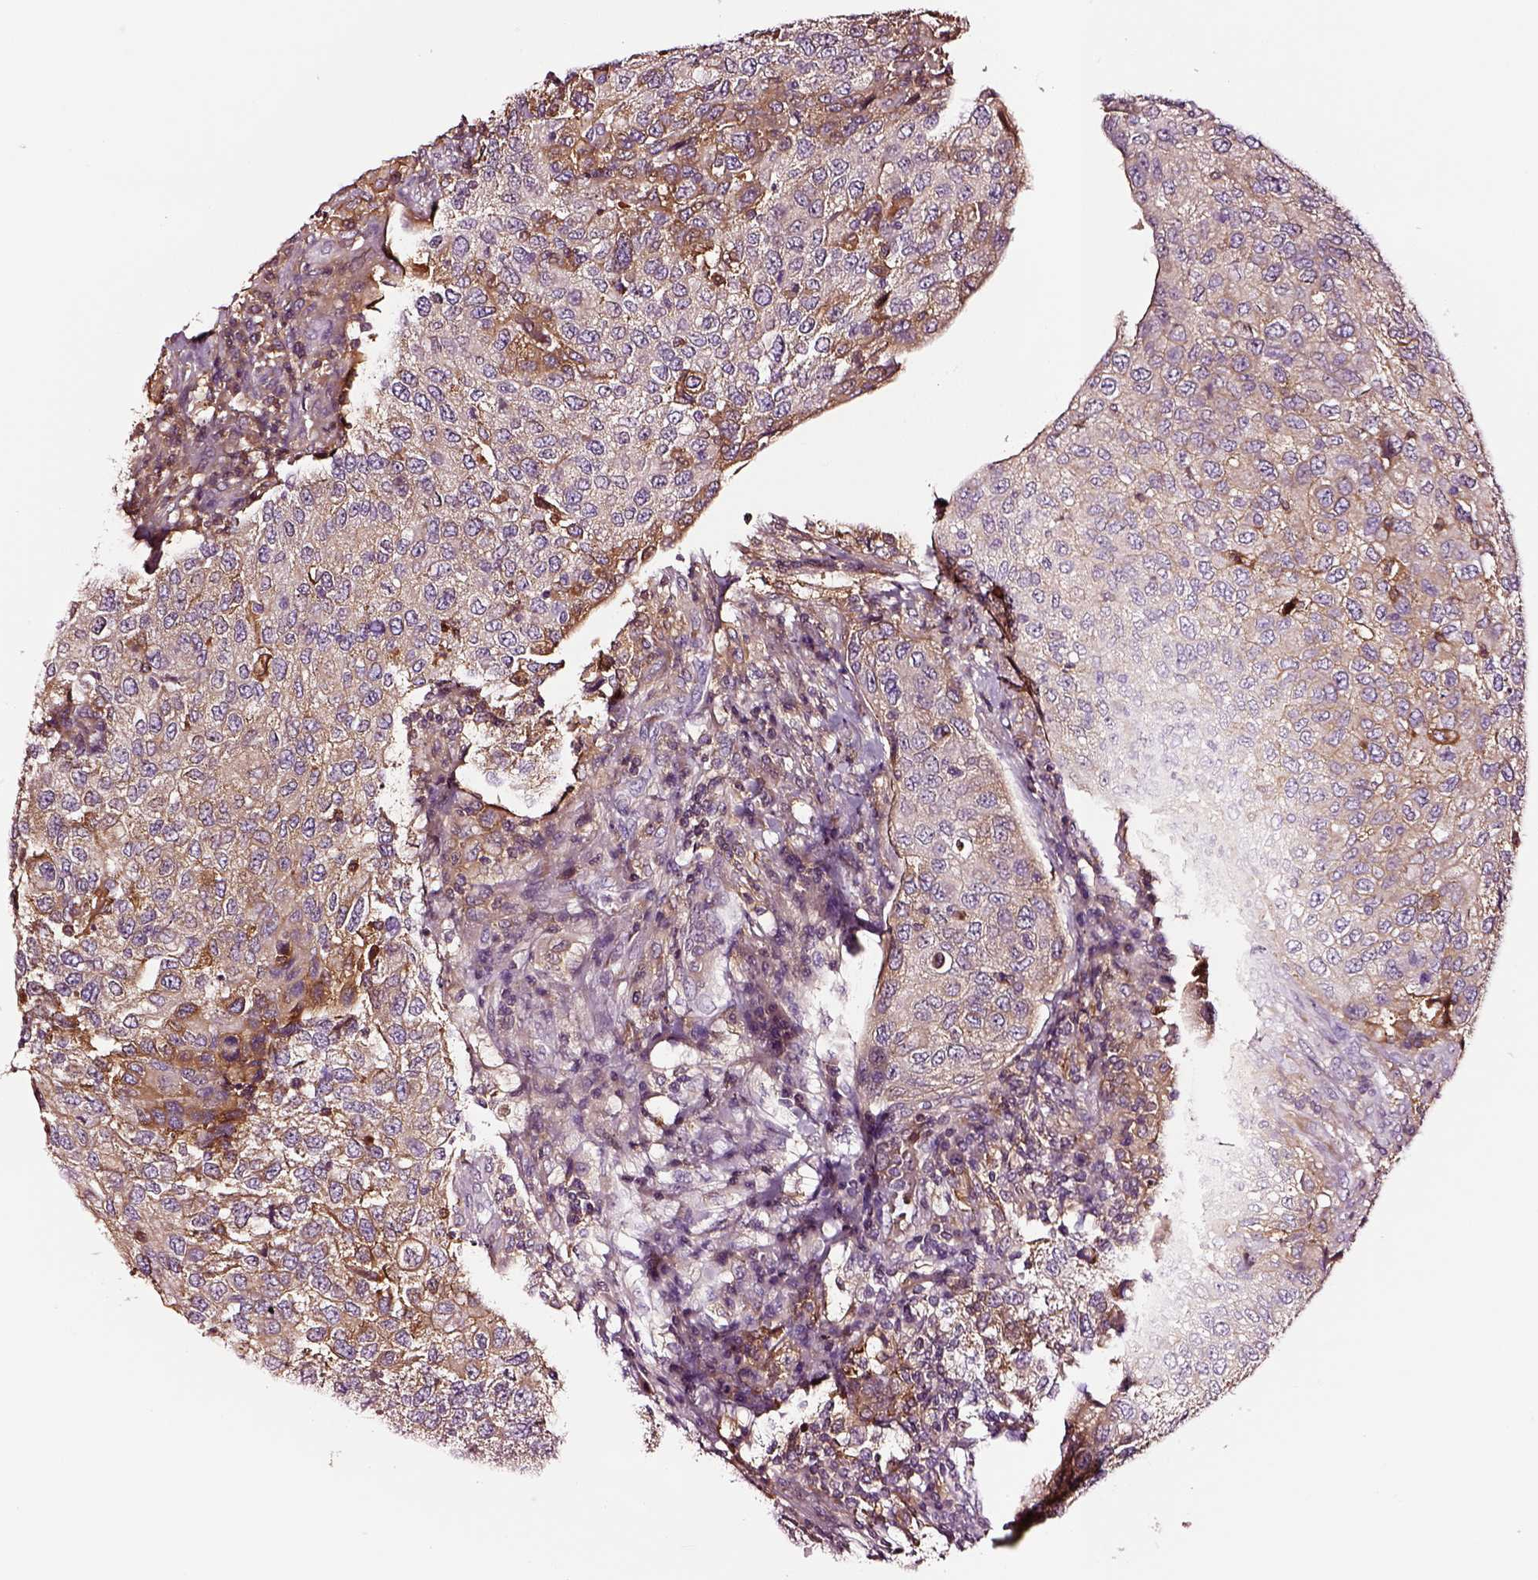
{"staining": {"intensity": "weak", "quantity": ">75%", "location": "cytoplasmic/membranous"}, "tissue": "urothelial cancer", "cell_type": "Tumor cells", "image_type": "cancer", "snomed": [{"axis": "morphology", "description": "Urothelial carcinoma, High grade"}, {"axis": "topography", "description": "Urinary bladder"}], "caption": "Protein analysis of urothelial cancer tissue reveals weak cytoplasmic/membranous staining in about >75% of tumor cells.", "gene": "TF", "patient": {"sex": "female", "age": 78}}